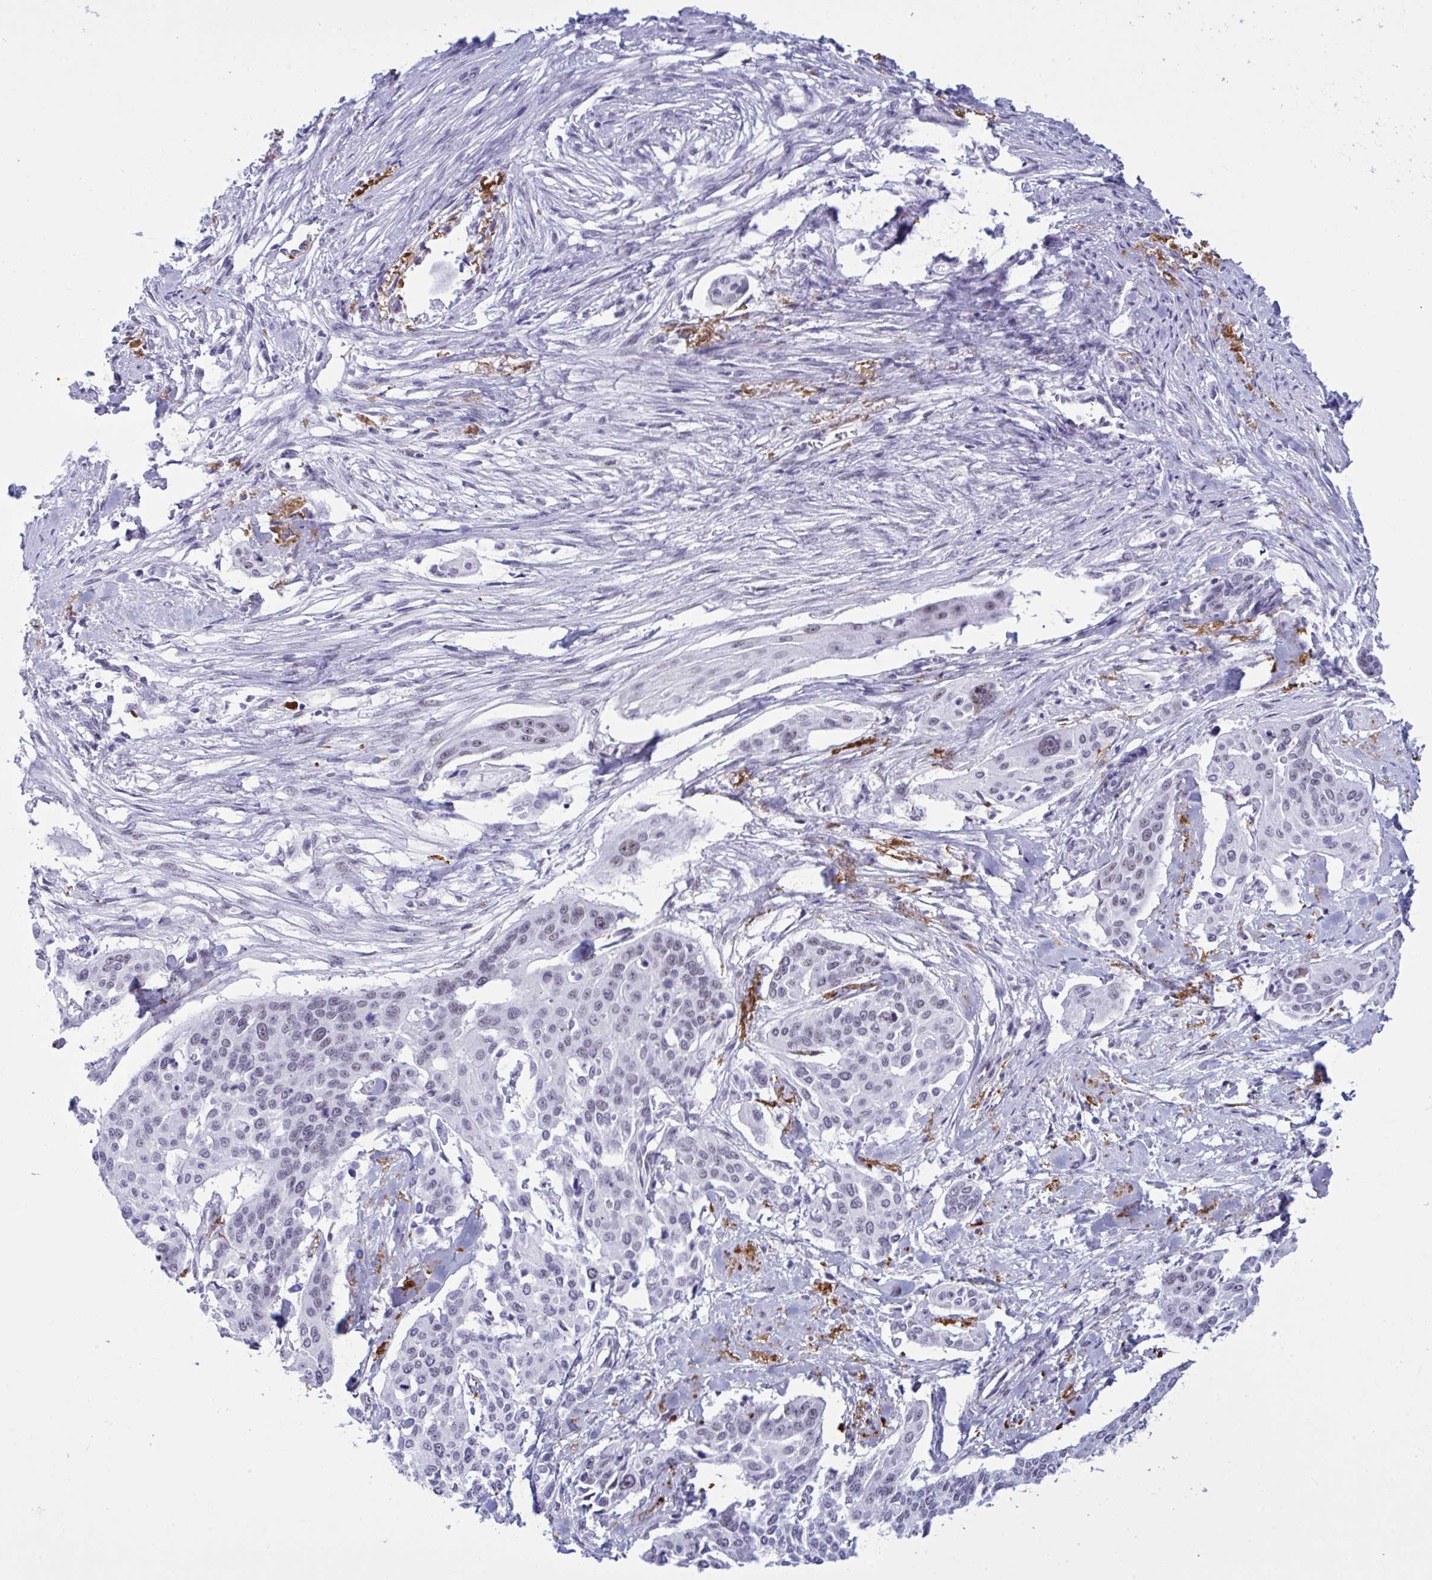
{"staining": {"intensity": "weak", "quantity": "<25%", "location": "nuclear"}, "tissue": "cervical cancer", "cell_type": "Tumor cells", "image_type": "cancer", "snomed": [{"axis": "morphology", "description": "Squamous cell carcinoma, NOS"}, {"axis": "topography", "description": "Cervix"}], "caption": "An image of human squamous cell carcinoma (cervical) is negative for staining in tumor cells. The staining was performed using DAB (3,3'-diaminobenzidine) to visualize the protein expression in brown, while the nuclei were stained in blue with hematoxylin (Magnification: 20x).", "gene": "ELN", "patient": {"sex": "female", "age": 44}}